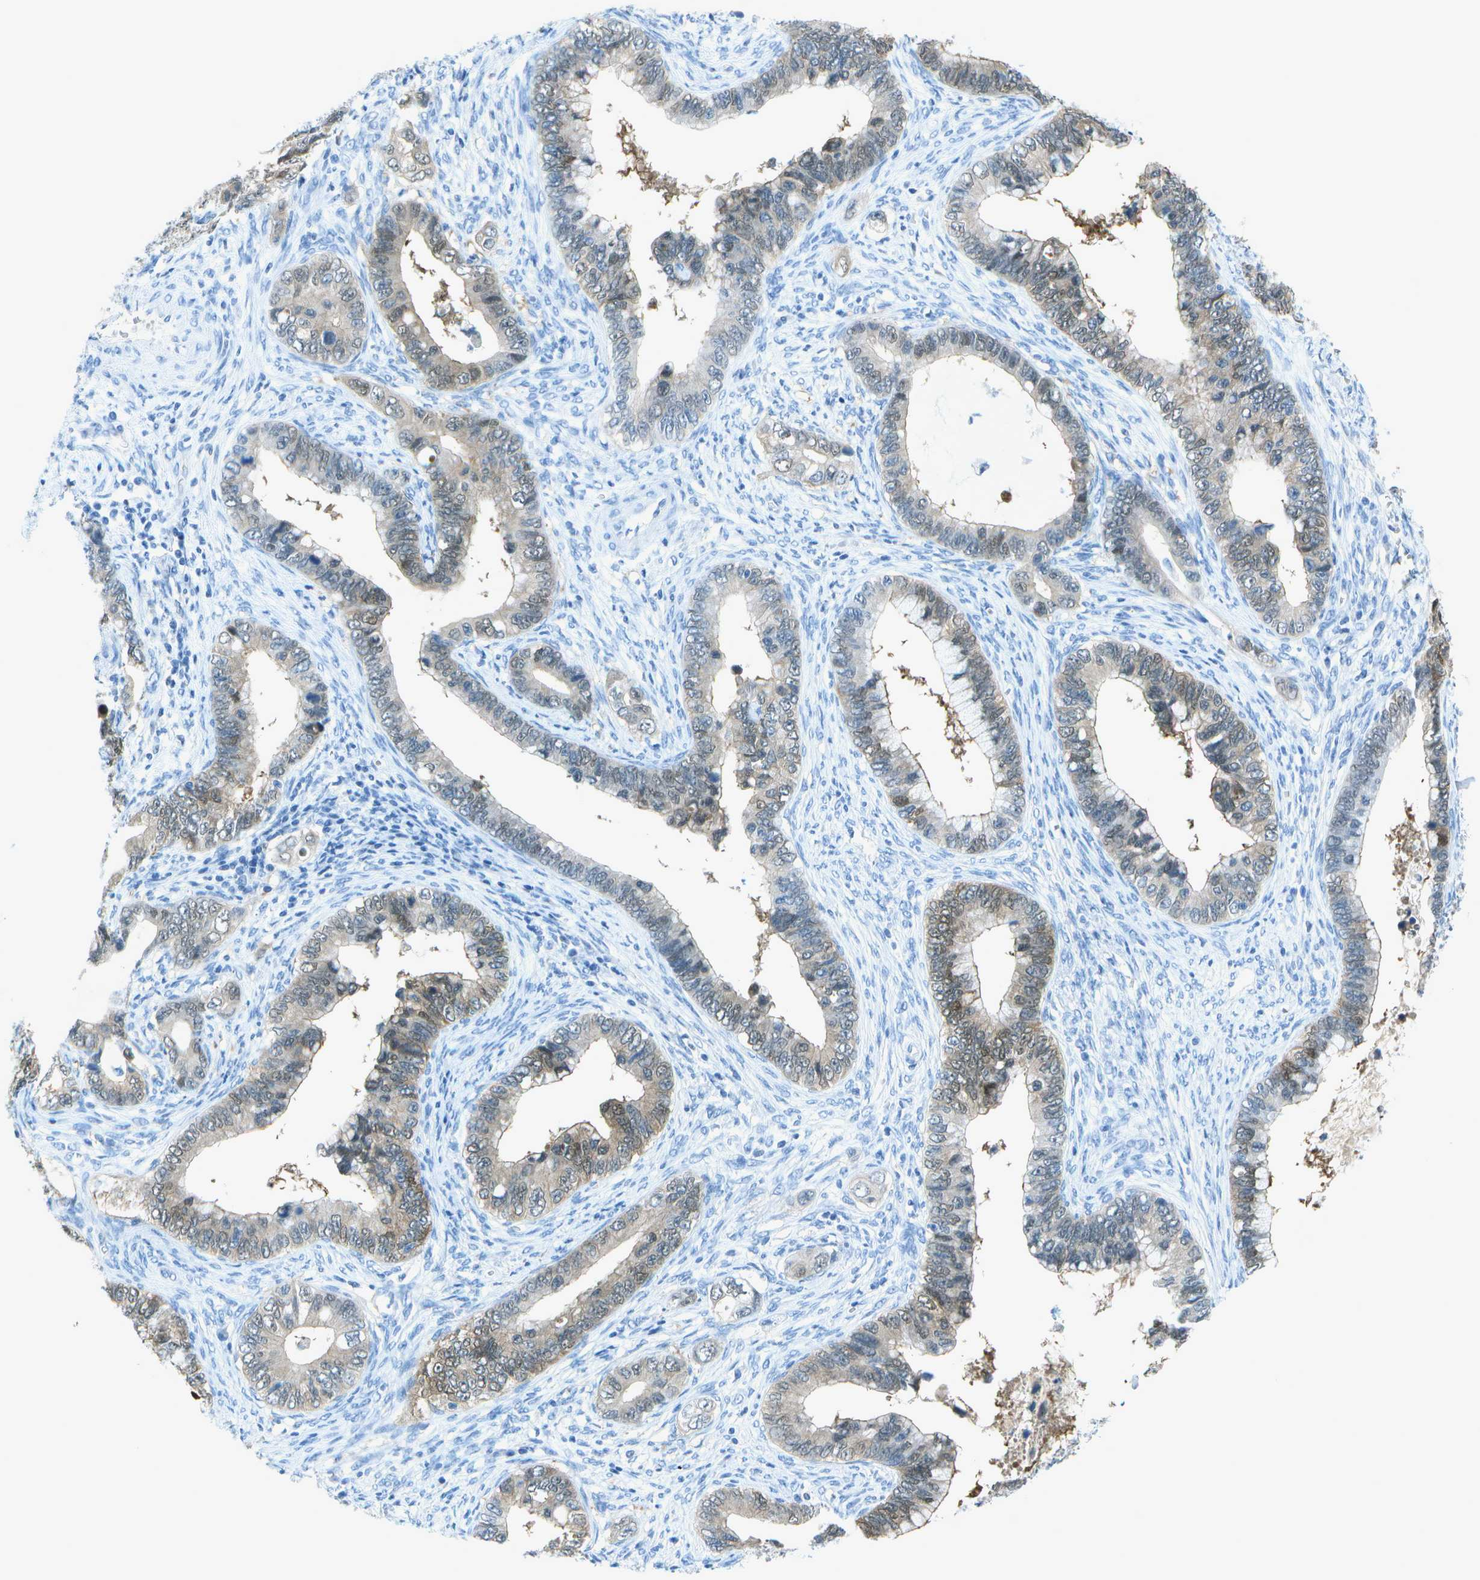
{"staining": {"intensity": "weak", "quantity": "25%-75%", "location": "cytoplasmic/membranous,nuclear"}, "tissue": "cervical cancer", "cell_type": "Tumor cells", "image_type": "cancer", "snomed": [{"axis": "morphology", "description": "Adenocarcinoma, NOS"}, {"axis": "topography", "description": "Cervix"}], "caption": "Human cervical cancer (adenocarcinoma) stained for a protein (brown) displays weak cytoplasmic/membranous and nuclear positive expression in approximately 25%-75% of tumor cells.", "gene": "ASL", "patient": {"sex": "female", "age": 44}}